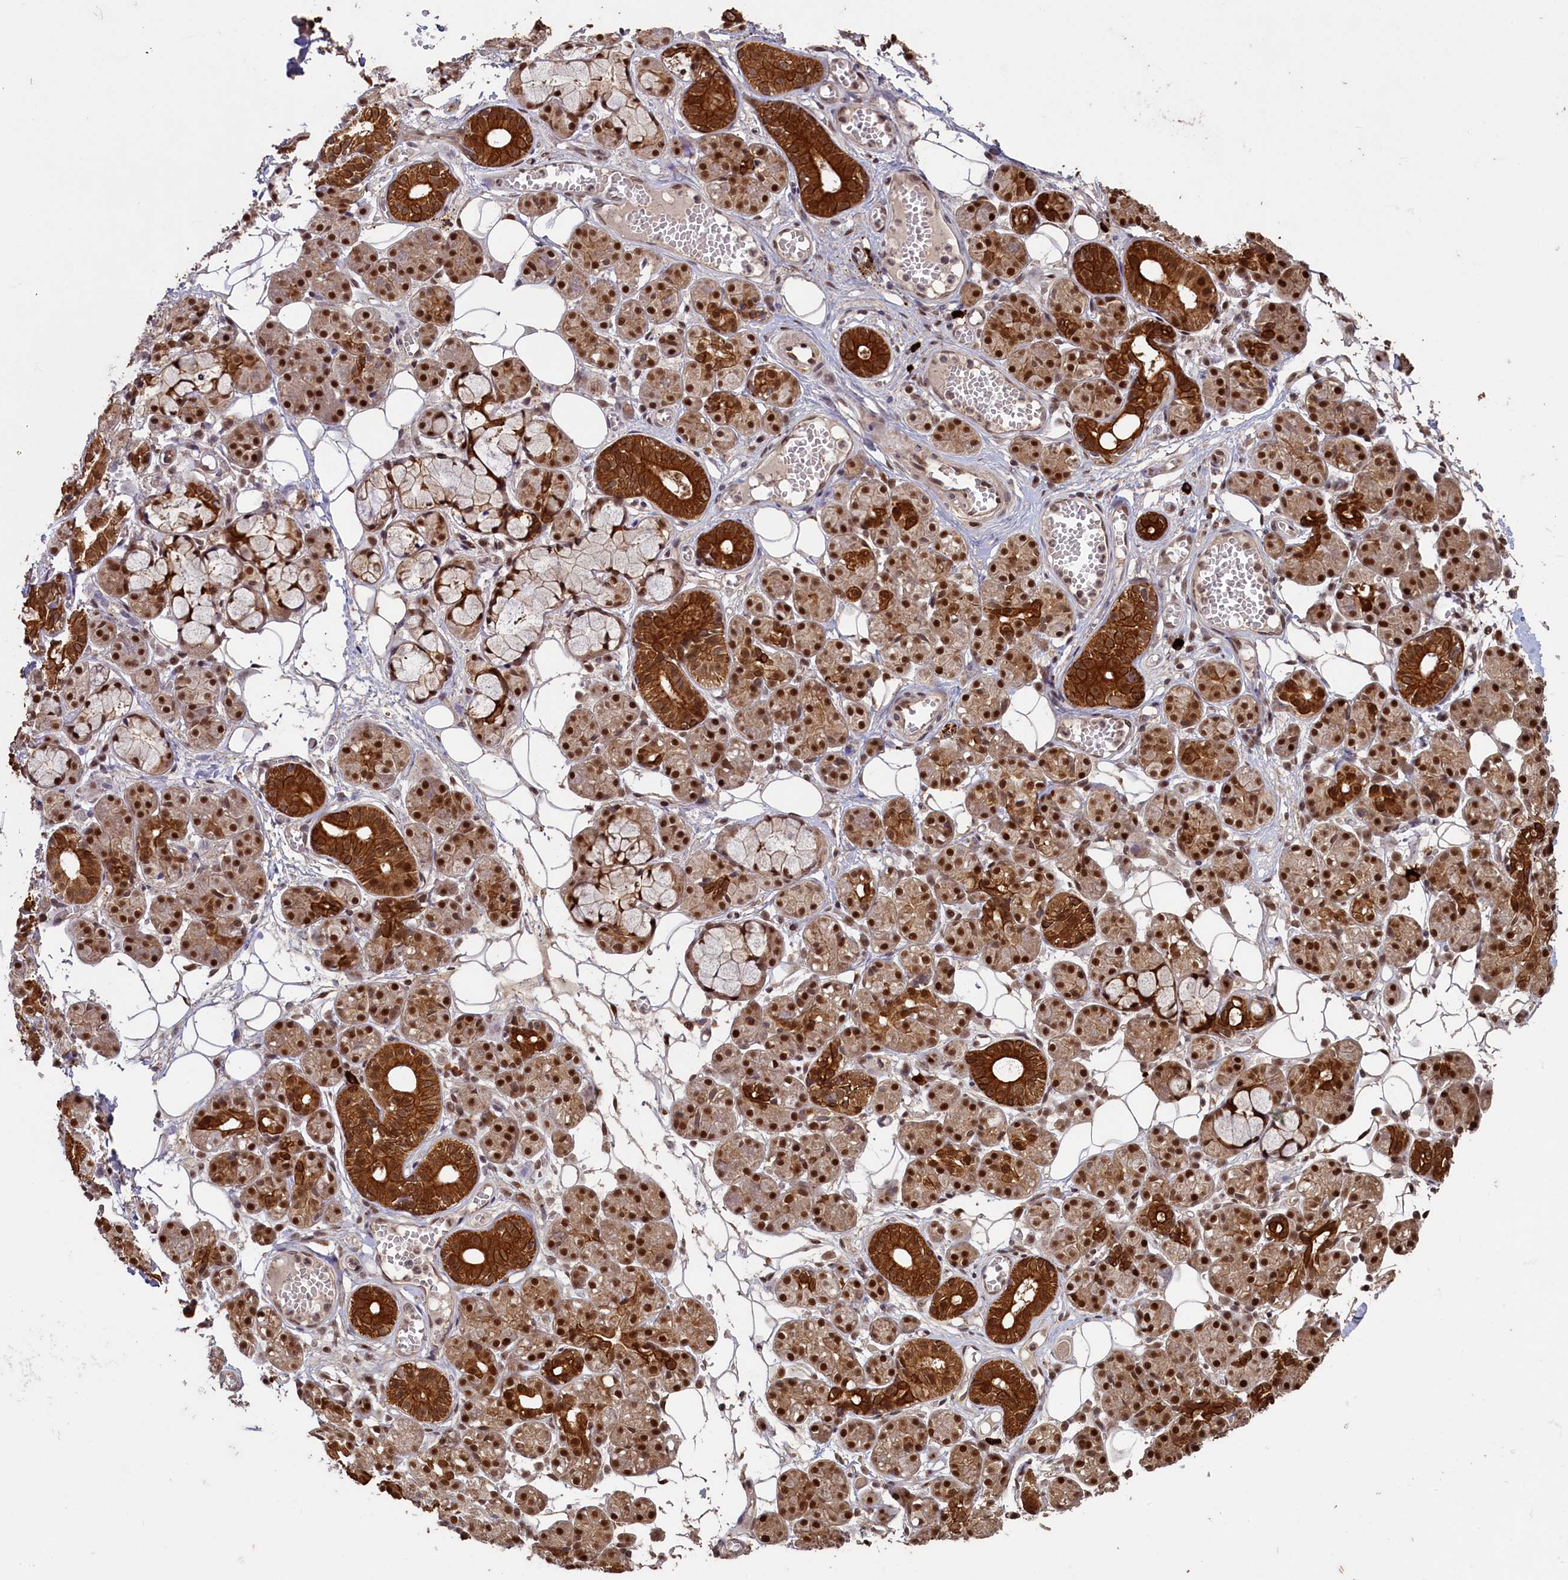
{"staining": {"intensity": "strong", "quantity": ">75%", "location": "cytoplasmic/membranous,nuclear"}, "tissue": "salivary gland", "cell_type": "Glandular cells", "image_type": "normal", "snomed": [{"axis": "morphology", "description": "Normal tissue, NOS"}, {"axis": "topography", "description": "Salivary gland"}], "caption": "Salivary gland stained with DAB immunohistochemistry displays high levels of strong cytoplasmic/membranous,nuclear expression in about >75% of glandular cells. The protein of interest is stained brown, and the nuclei are stained in blue (DAB (3,3'-diaminobenzidine) IHC with brightfield microscopy, high magnification).", "gene": "NAE1", "patient": {"sex": "male", "age": 63}}